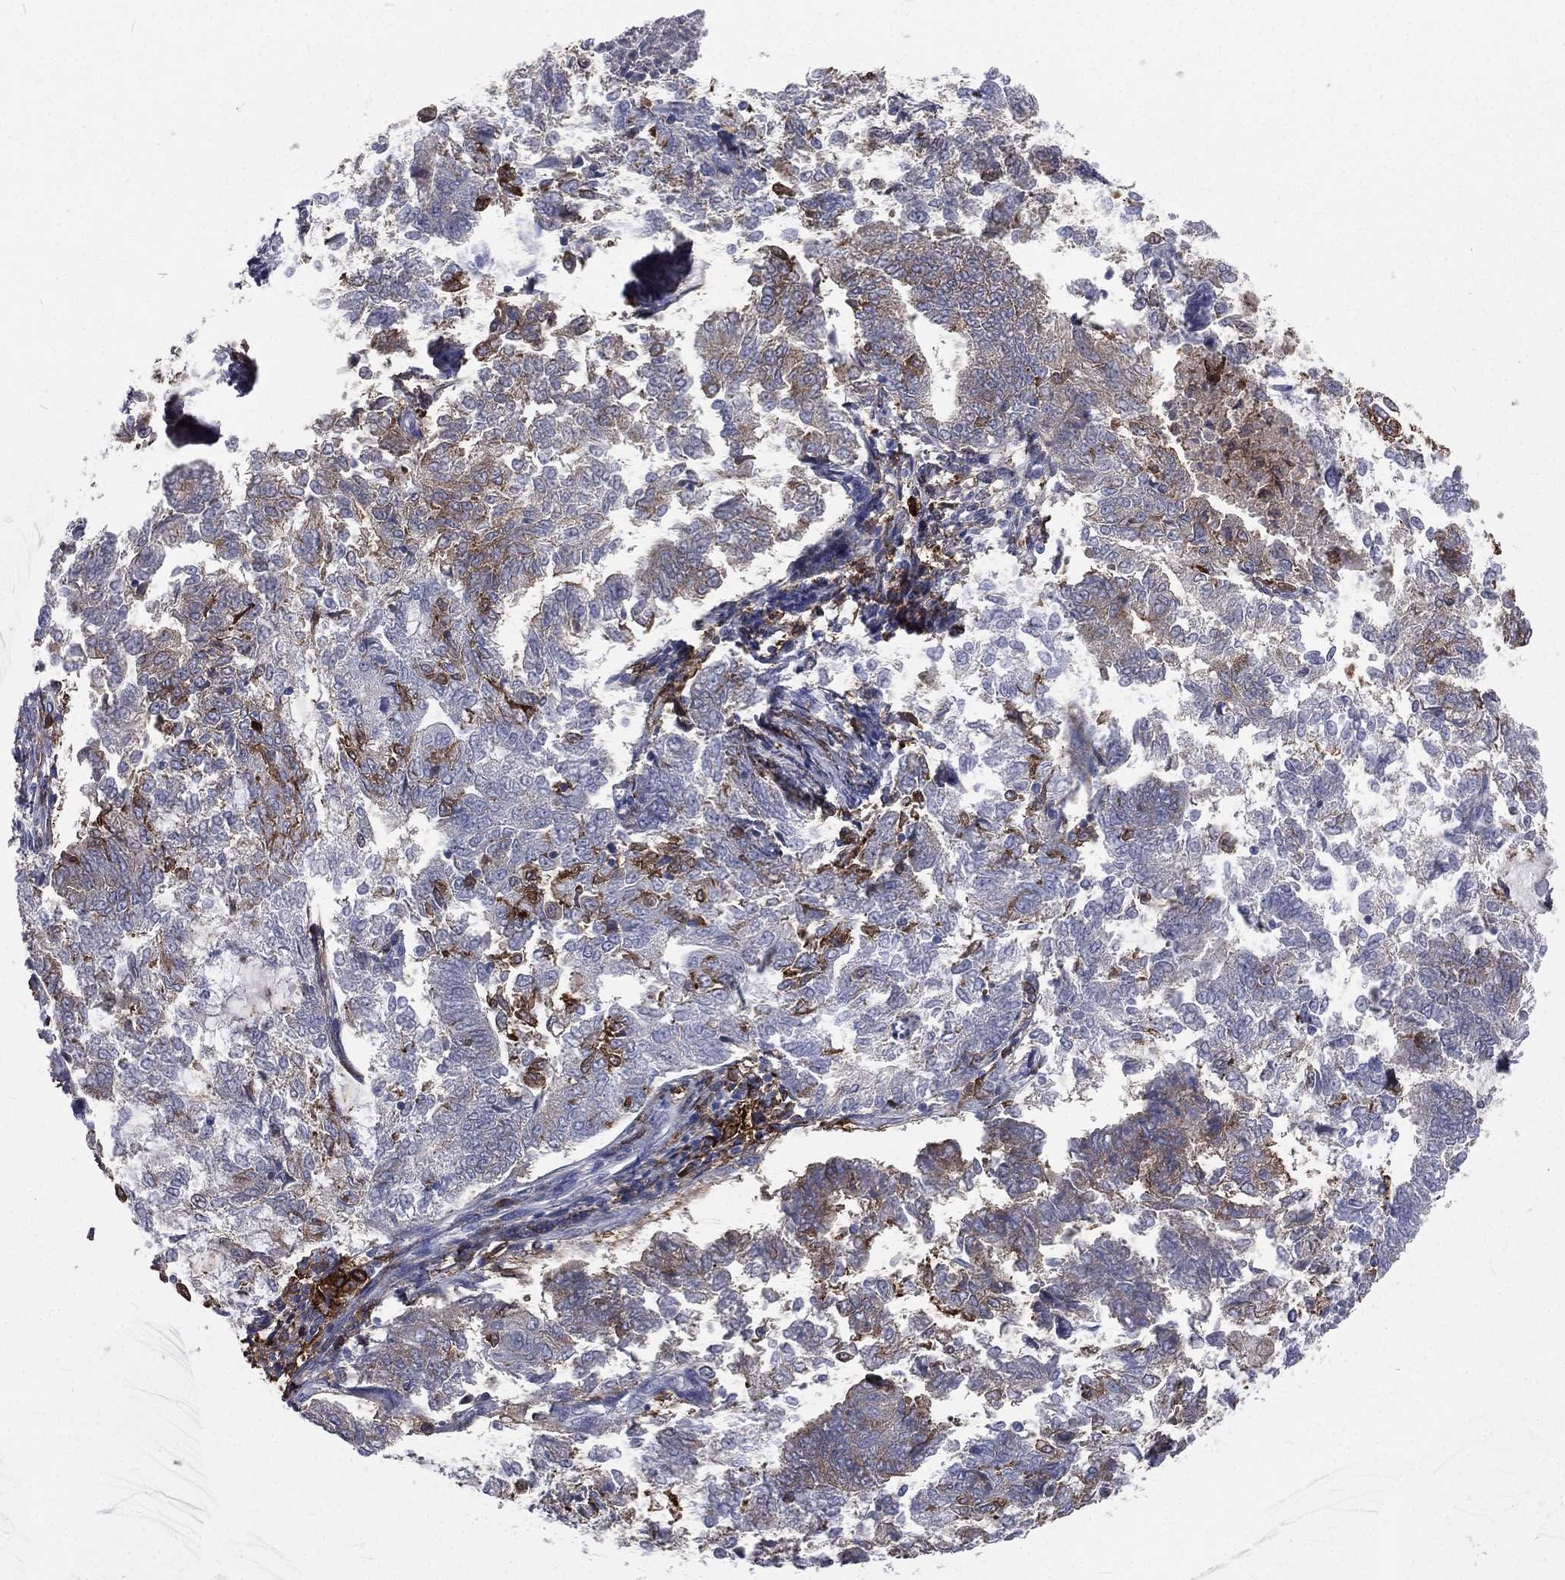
{"staining": {"intensity": "moderate", "quantity": "<25%", "location": "cytoplasmic/membranous"}, "tissue": "endometrial cancer", "cell_type": "Tumor cells", "image_type": "cancer", "snomed": [{"axis": "morphology", "description": "Adenocarcinoma, NOS"}, {"axis": "topography", "description": "Endometrium"}], "caption": "Endometrial cancer (adenocarcinoma) stained for a protein shows moderate cytoplasmic/membranous positivity in tumor cells.", "gene": "BASP1", "patient": {"sex": "female", "age": 65}}